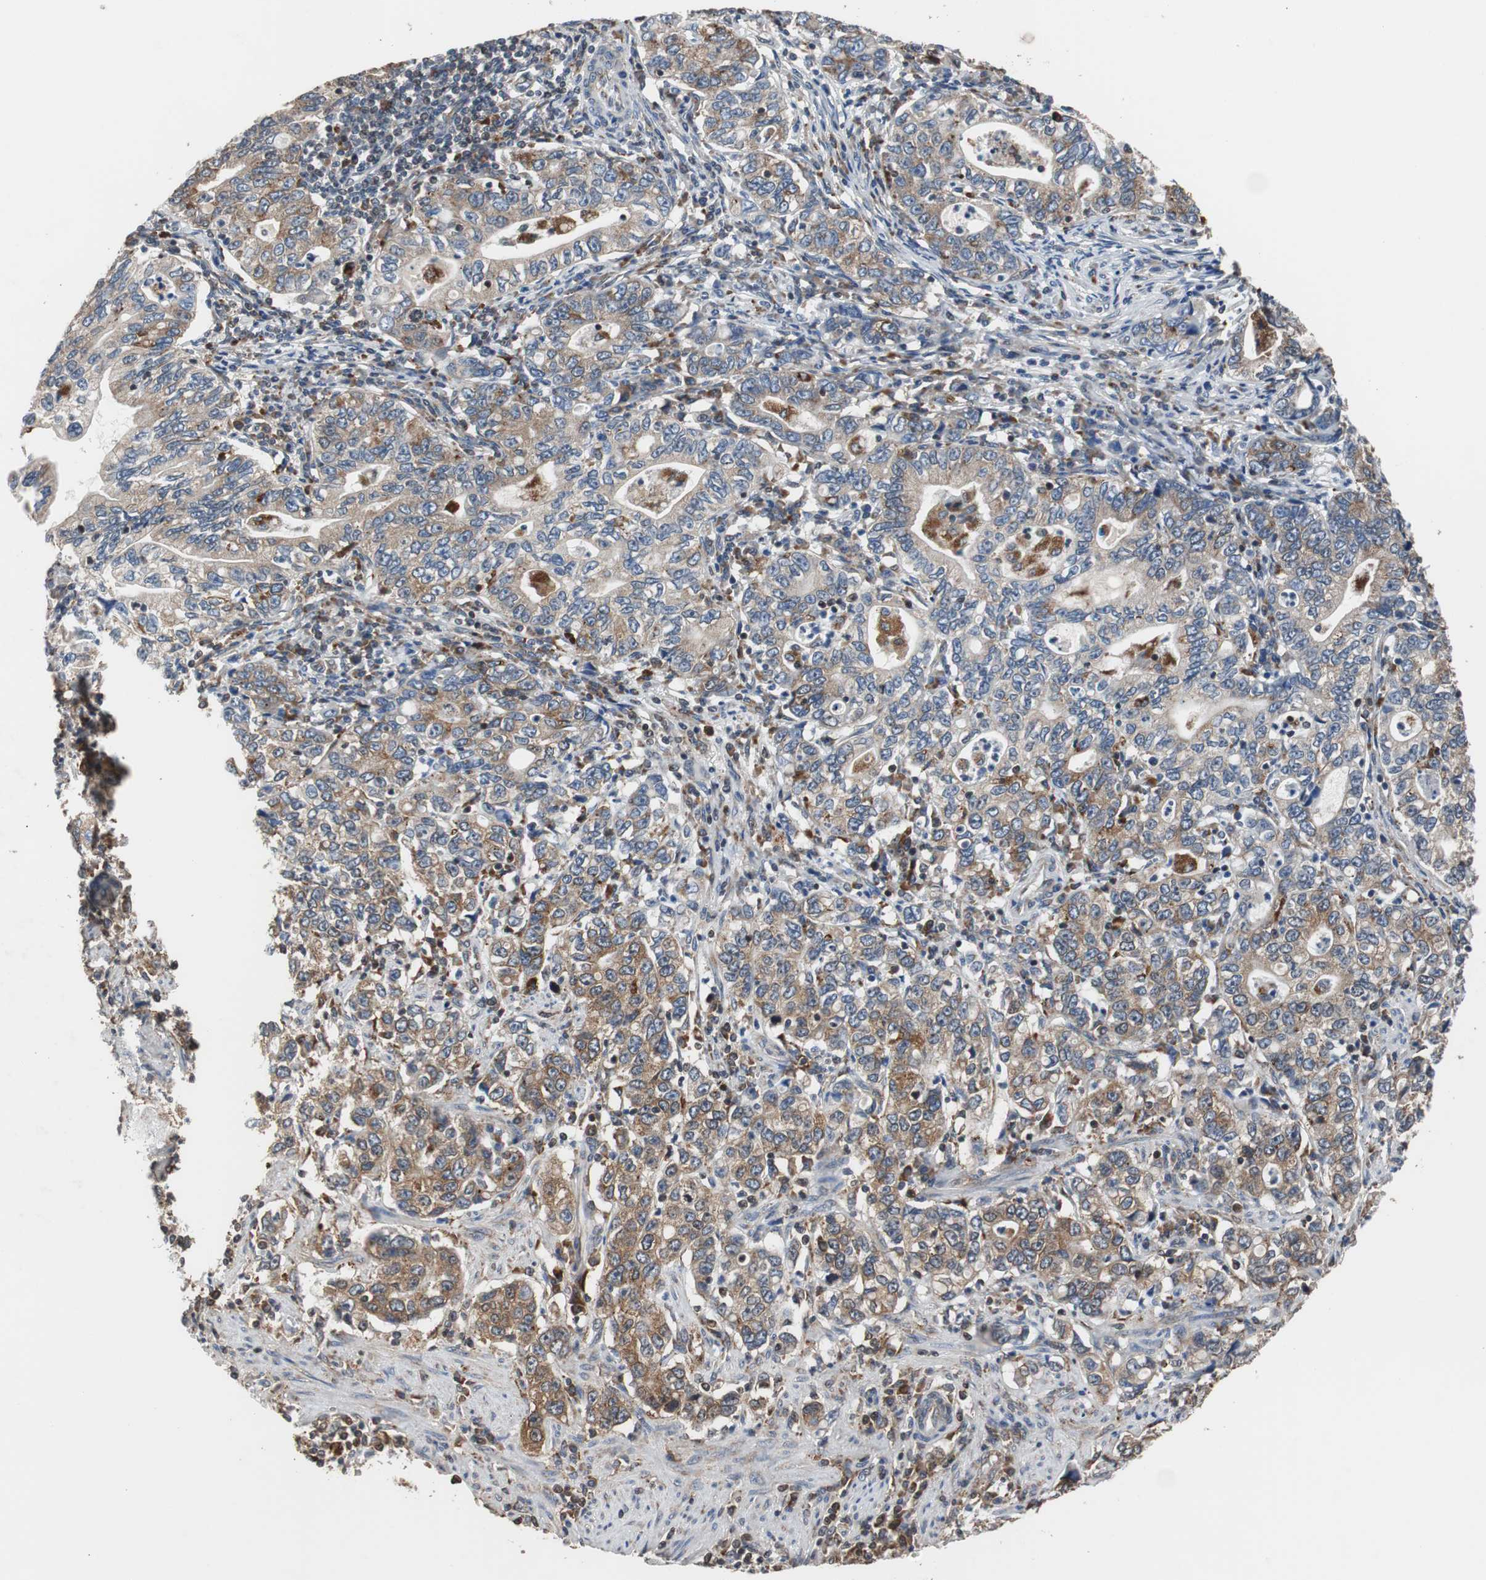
{"staining": {"intensity": "moderate", "quantity": ">75%", "location": "cytoplasmic/membranous"}, "tissue": "stomach cancer", "cell_type": "Tumor cells", "image_type": "cancer", "snomed": [{"axis": "morphology", "description": "Adenocarcinoma, NOS"}, {"axis": "topography", "description": "Stomach, lower"}], "caption": "This photomicrograph exhibits stomach adenocarcinoma stained with IHC to label a protein in brown. The cytoplasmic/membranous of tumor cells show moderate positivity for the protein. Nuclei are counter-stained blue.", "gene": "USP10", "patient": {"sex": "female", "age": 72}}